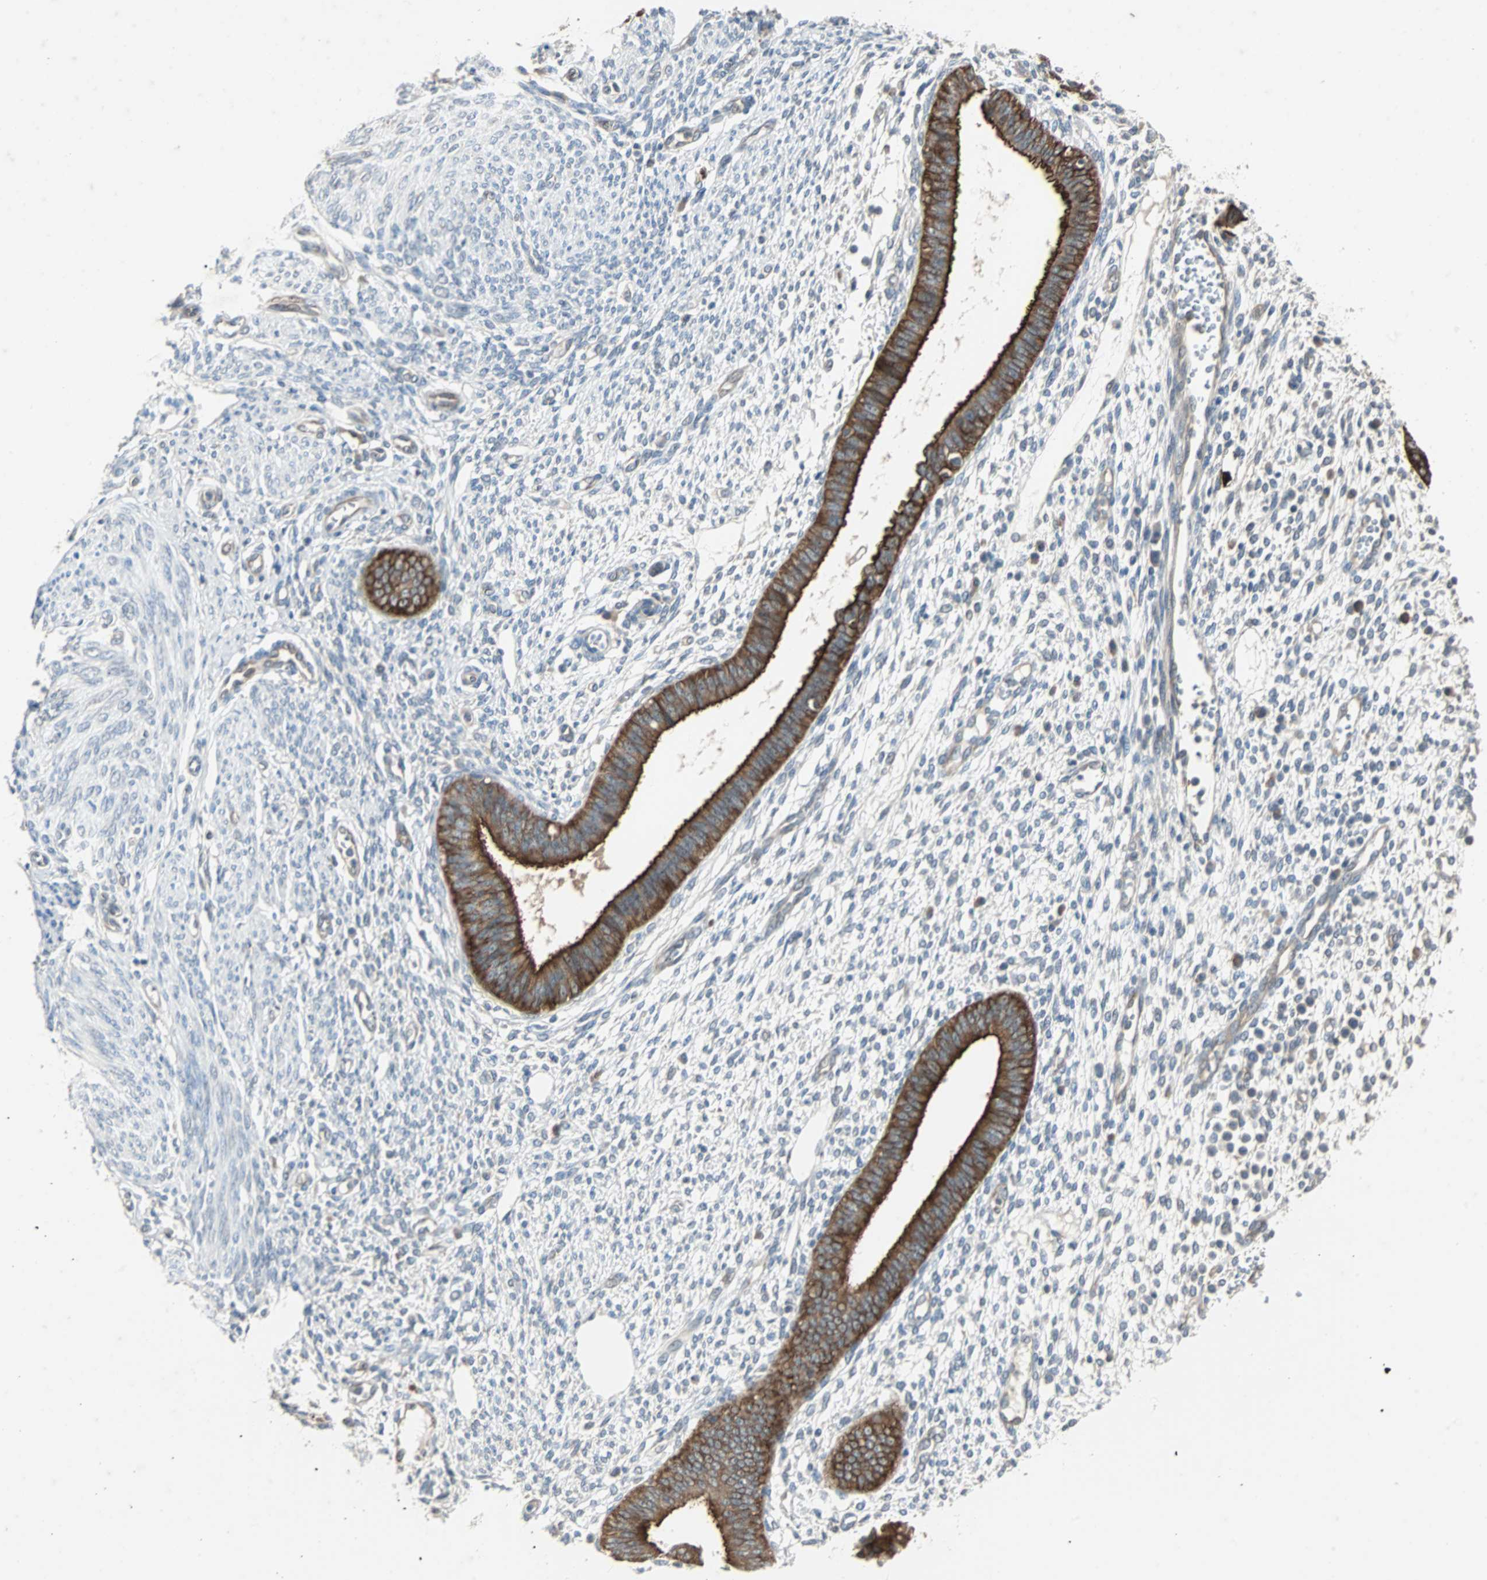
{"staining": {"intensity": "negative", "quantity": "none", "location": "none"}, "tissue": "endometrium", "cell_type": "Cells in endometrial stroma", "image_type": "normal", "snomed": [{"axis": "morphology", "description": "Normal tissue, NOS"}, {"axis": "topography", "description": "Endometrium"}], "caption": "Endometrium was stained to show a protein in brown. There is no significant staining in cells in endometrial stroma.", "gene": "CMC2", "patient": {"sex": "female", "age": 35}}